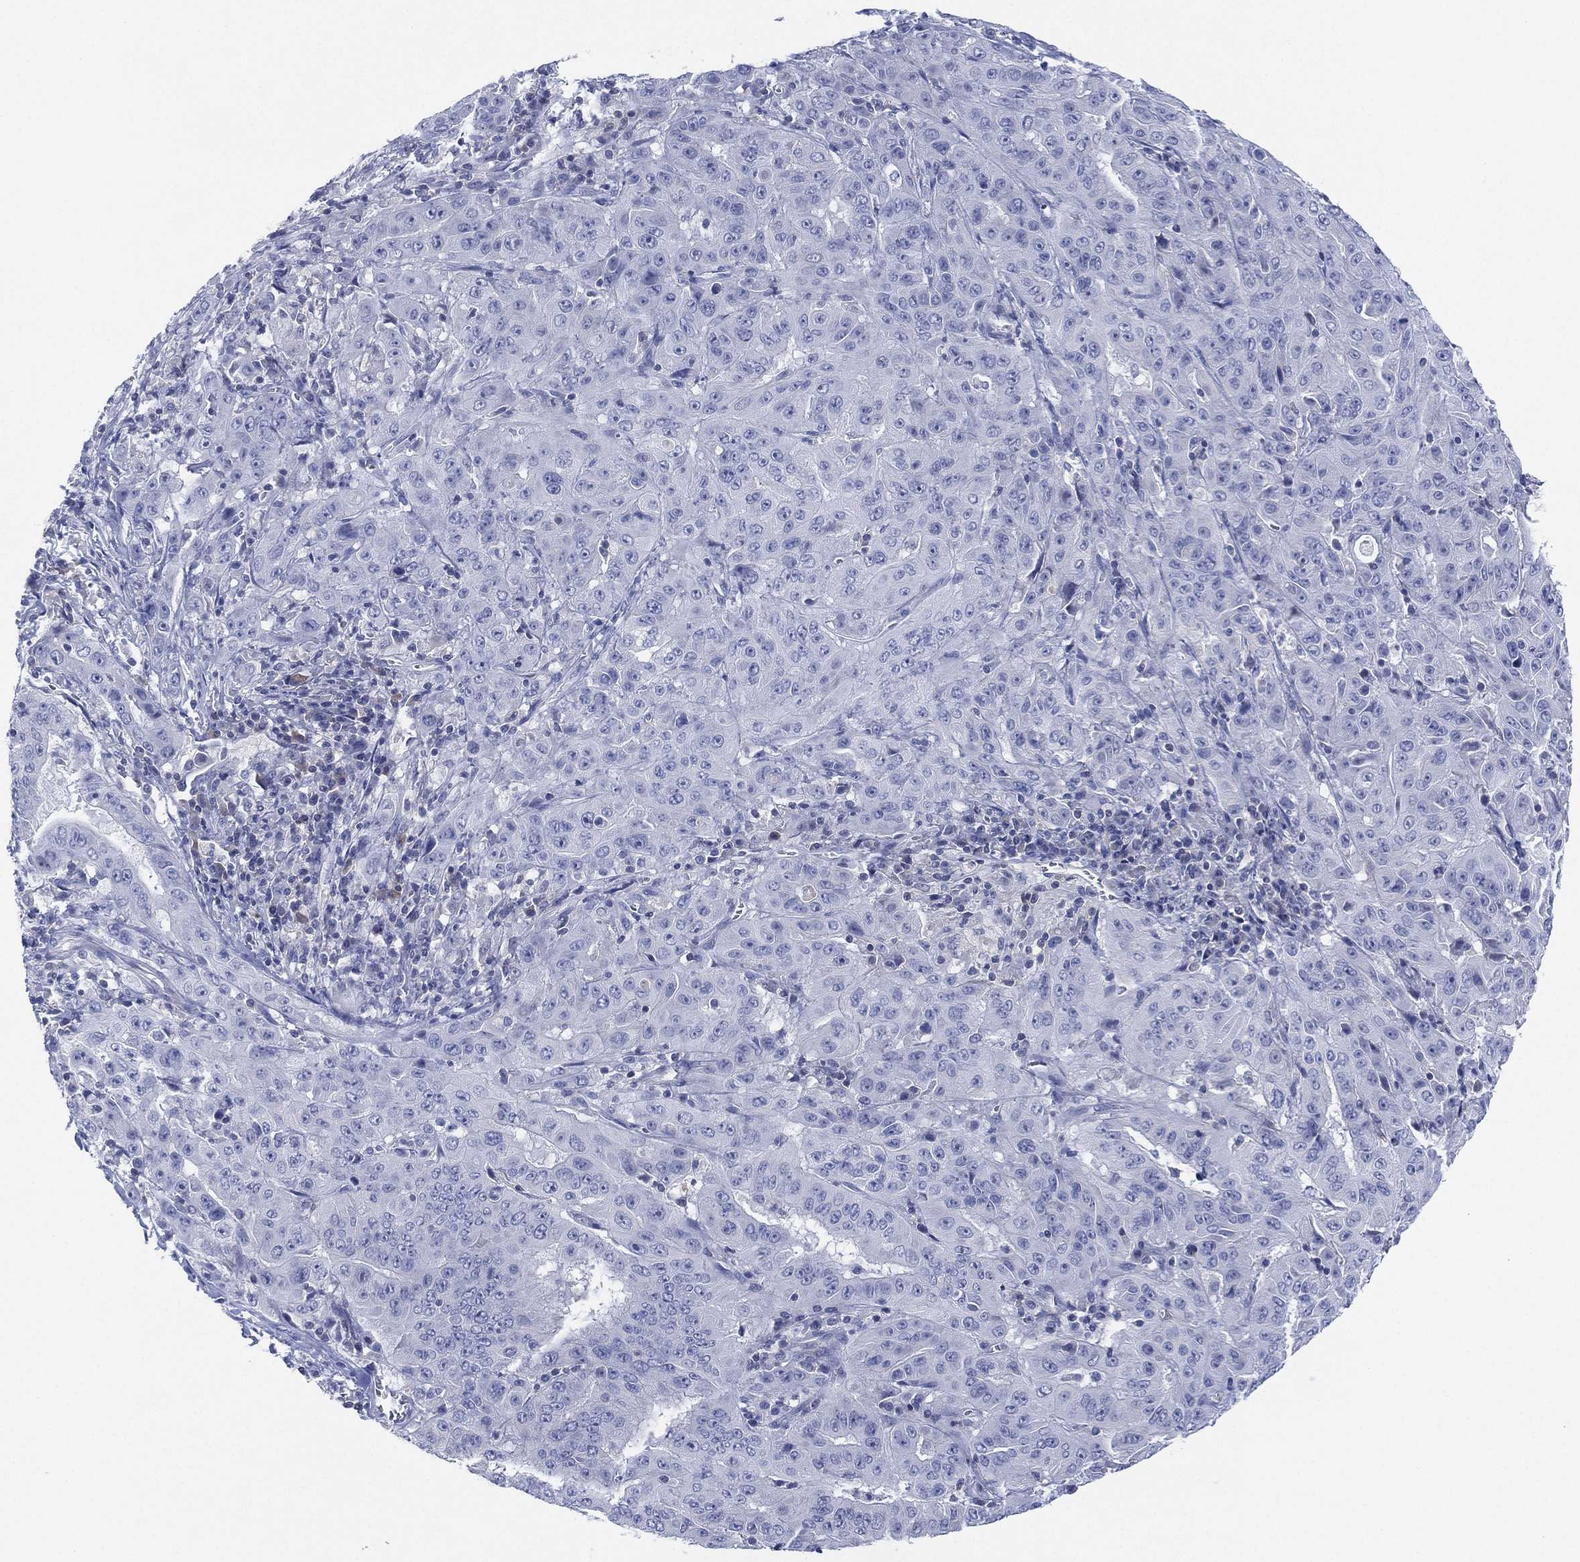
{"staining": {"intensity": "negative", "quantity": "none", "location": "none"}, "tissue": "pancreatic cancer", "cell_type": "Tumor cells", "image_type": "cancer", "snomed": [{"axis": "morphology", "description": "Adenocarcinoma, NOS"}, {"axis": "topography", "description": "Pancreas"}], "caption": "High magnification brightfield microscopy of pancreatic cancer (adenocarcinoma) stained with DAB (3,3'-diaminobenzidine) (brown) and counterstained with hematoxylin (blue): tumor cells show no significant staining. Nuclei are stained in blue.", "gene": "SEPTIN1", "patient": {"sex": "male", "age": 63}}